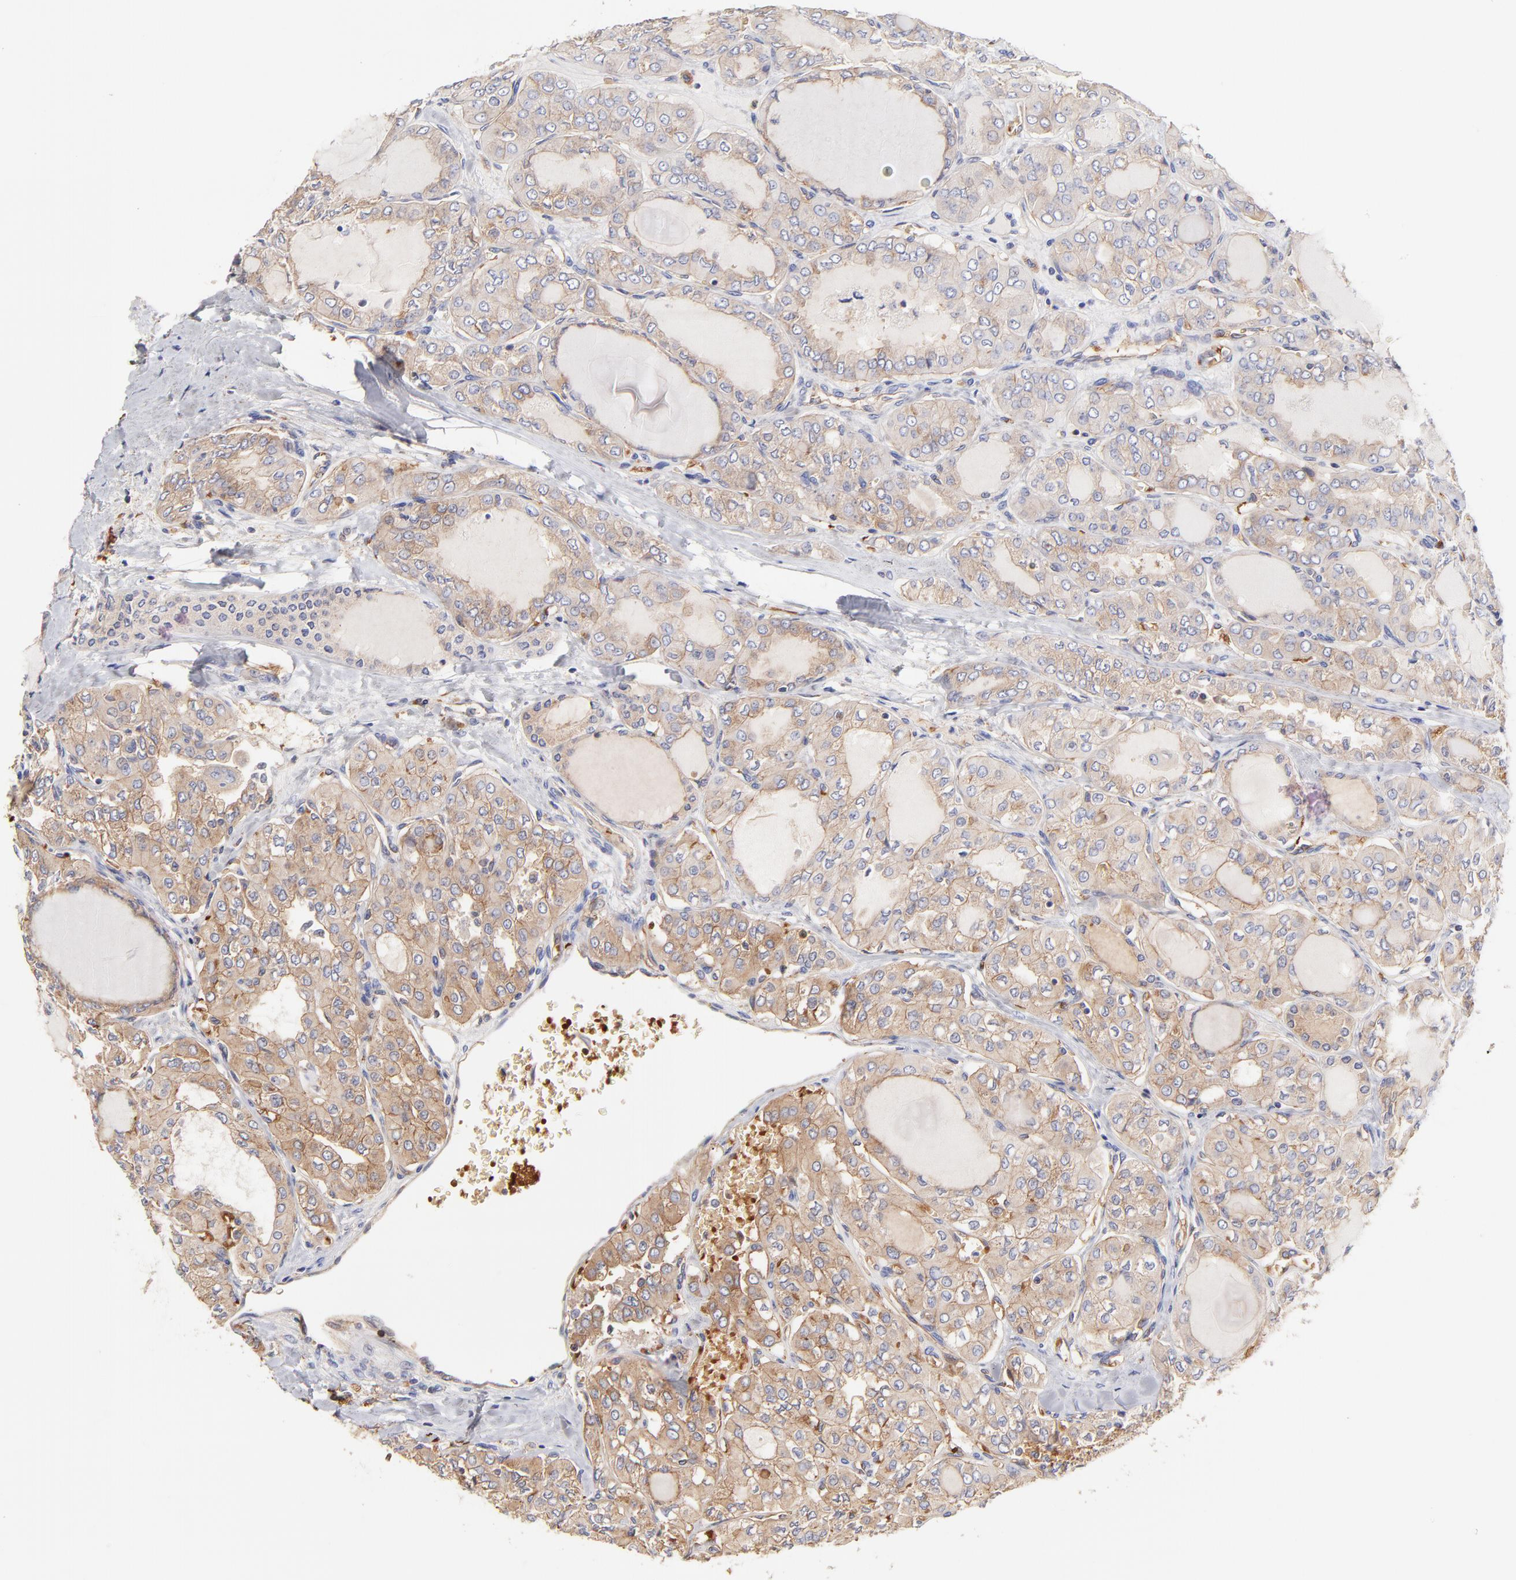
{"staining": {"intensity": "moderate", "quantity": ">75%", "location": "cytoplasmic/membranous"}, "tissue": "thyroid cancer", "cell_type": "Tumor cells", "image_type": "cancer", "snomed": [{"axis": "morphology", "description": "Papillary adenocarcinoma, NOS"}, {"axis": "topography", "description": "Thyroid gland"}], "caption": "The histopathology image exhibits immunohistochemical staining of thyroid papillary adenocarcinoma. There is moderate cytoplasmic/membranous expression is seen in about >75% of tumor cells.", "gene": "CD2AP", "patient": {"sex": "male", "age": 20}}